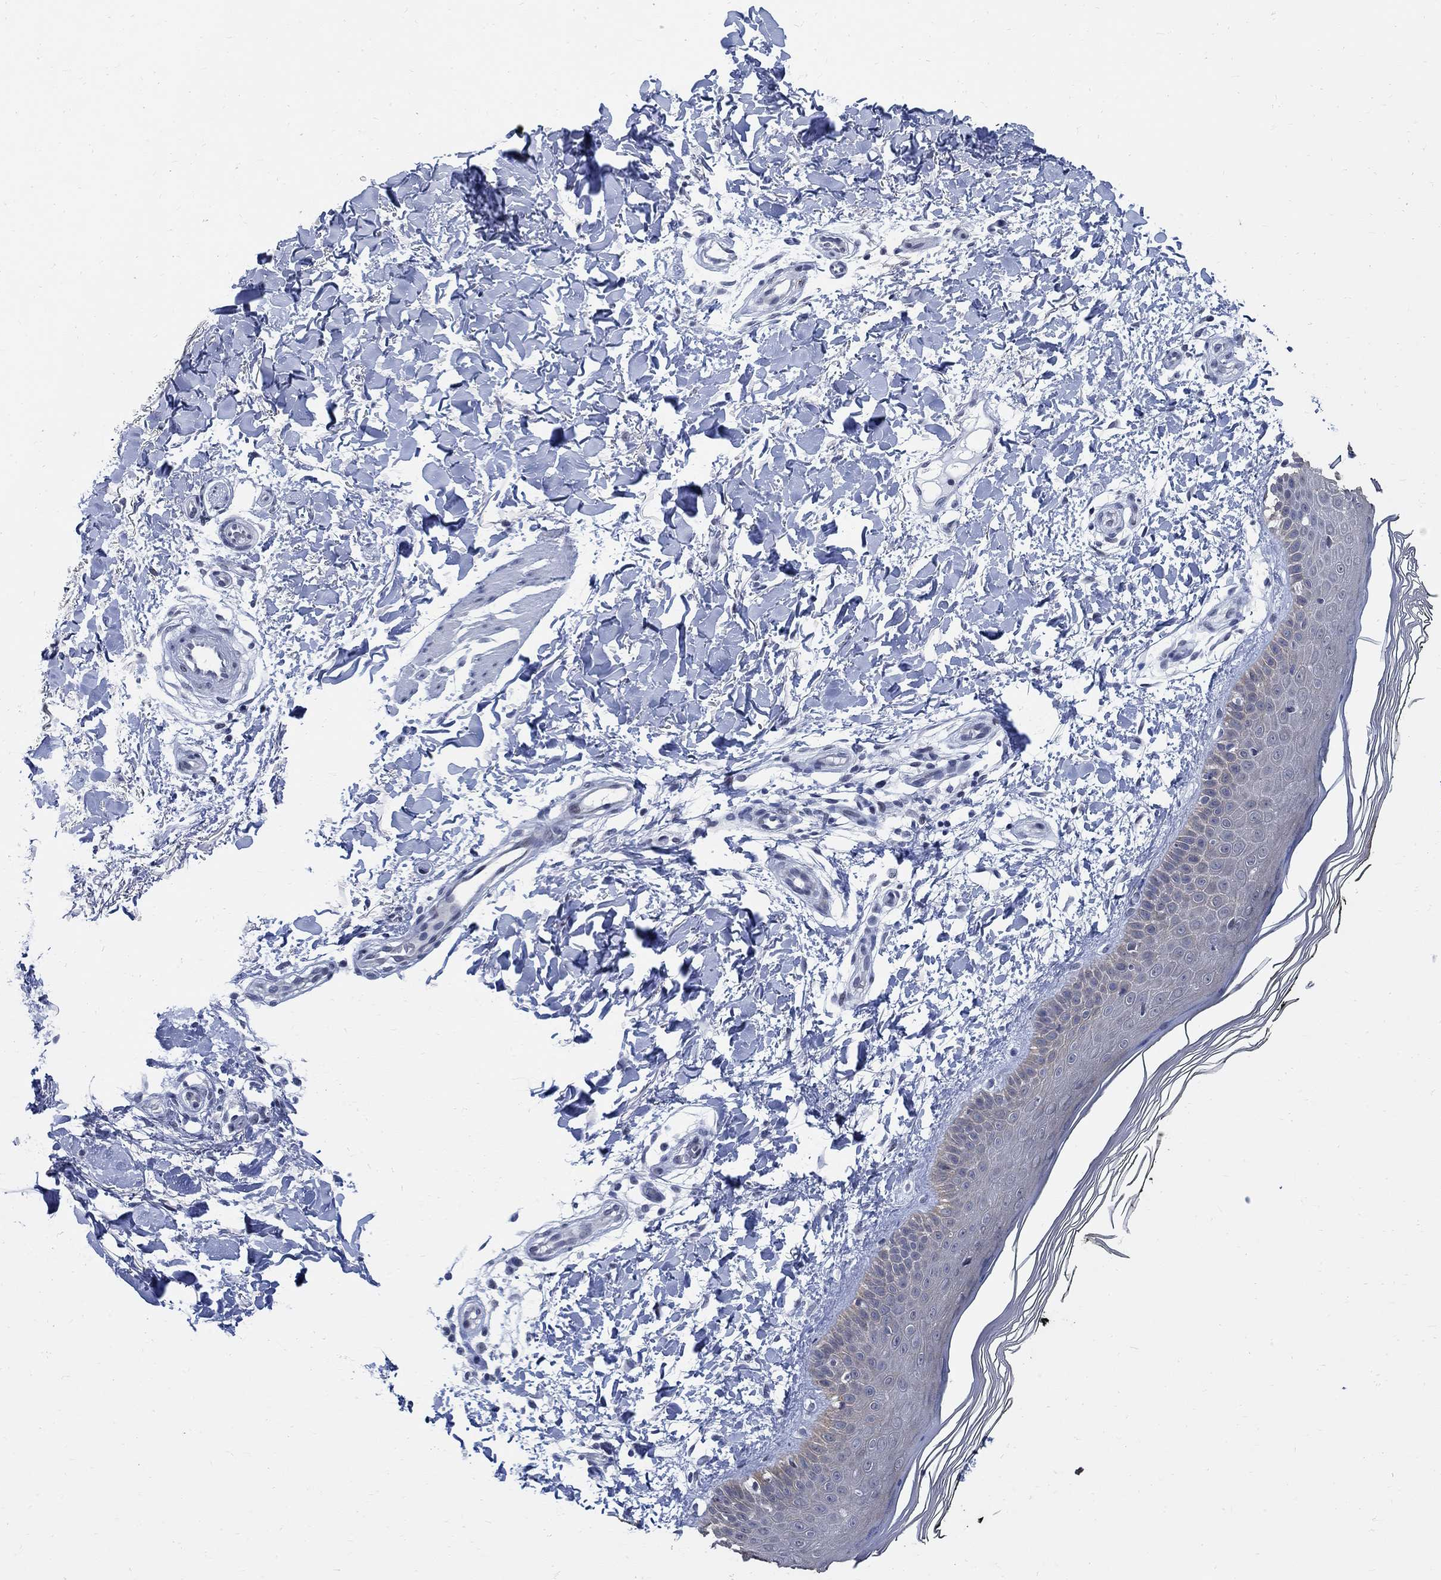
{"staining": {"intensity": "negative", "quantity": "none", "location": "none"}, "tissue": "skin", "cell_type": "Fibroblasts", "image_type": "normal", "snomed": [{"axis": "morphology", "description": "Normal tissue, NOS"}, {"axis": "topography", "description": "Skin"}], "caption": "This image is of normal skin stained with IHC to label a protein in brown with the nuclei are counter-stained blue. There is no expression in fibroblasts.", "gene": "DLK1", "patient": {"sex": "female", "age": 62}}